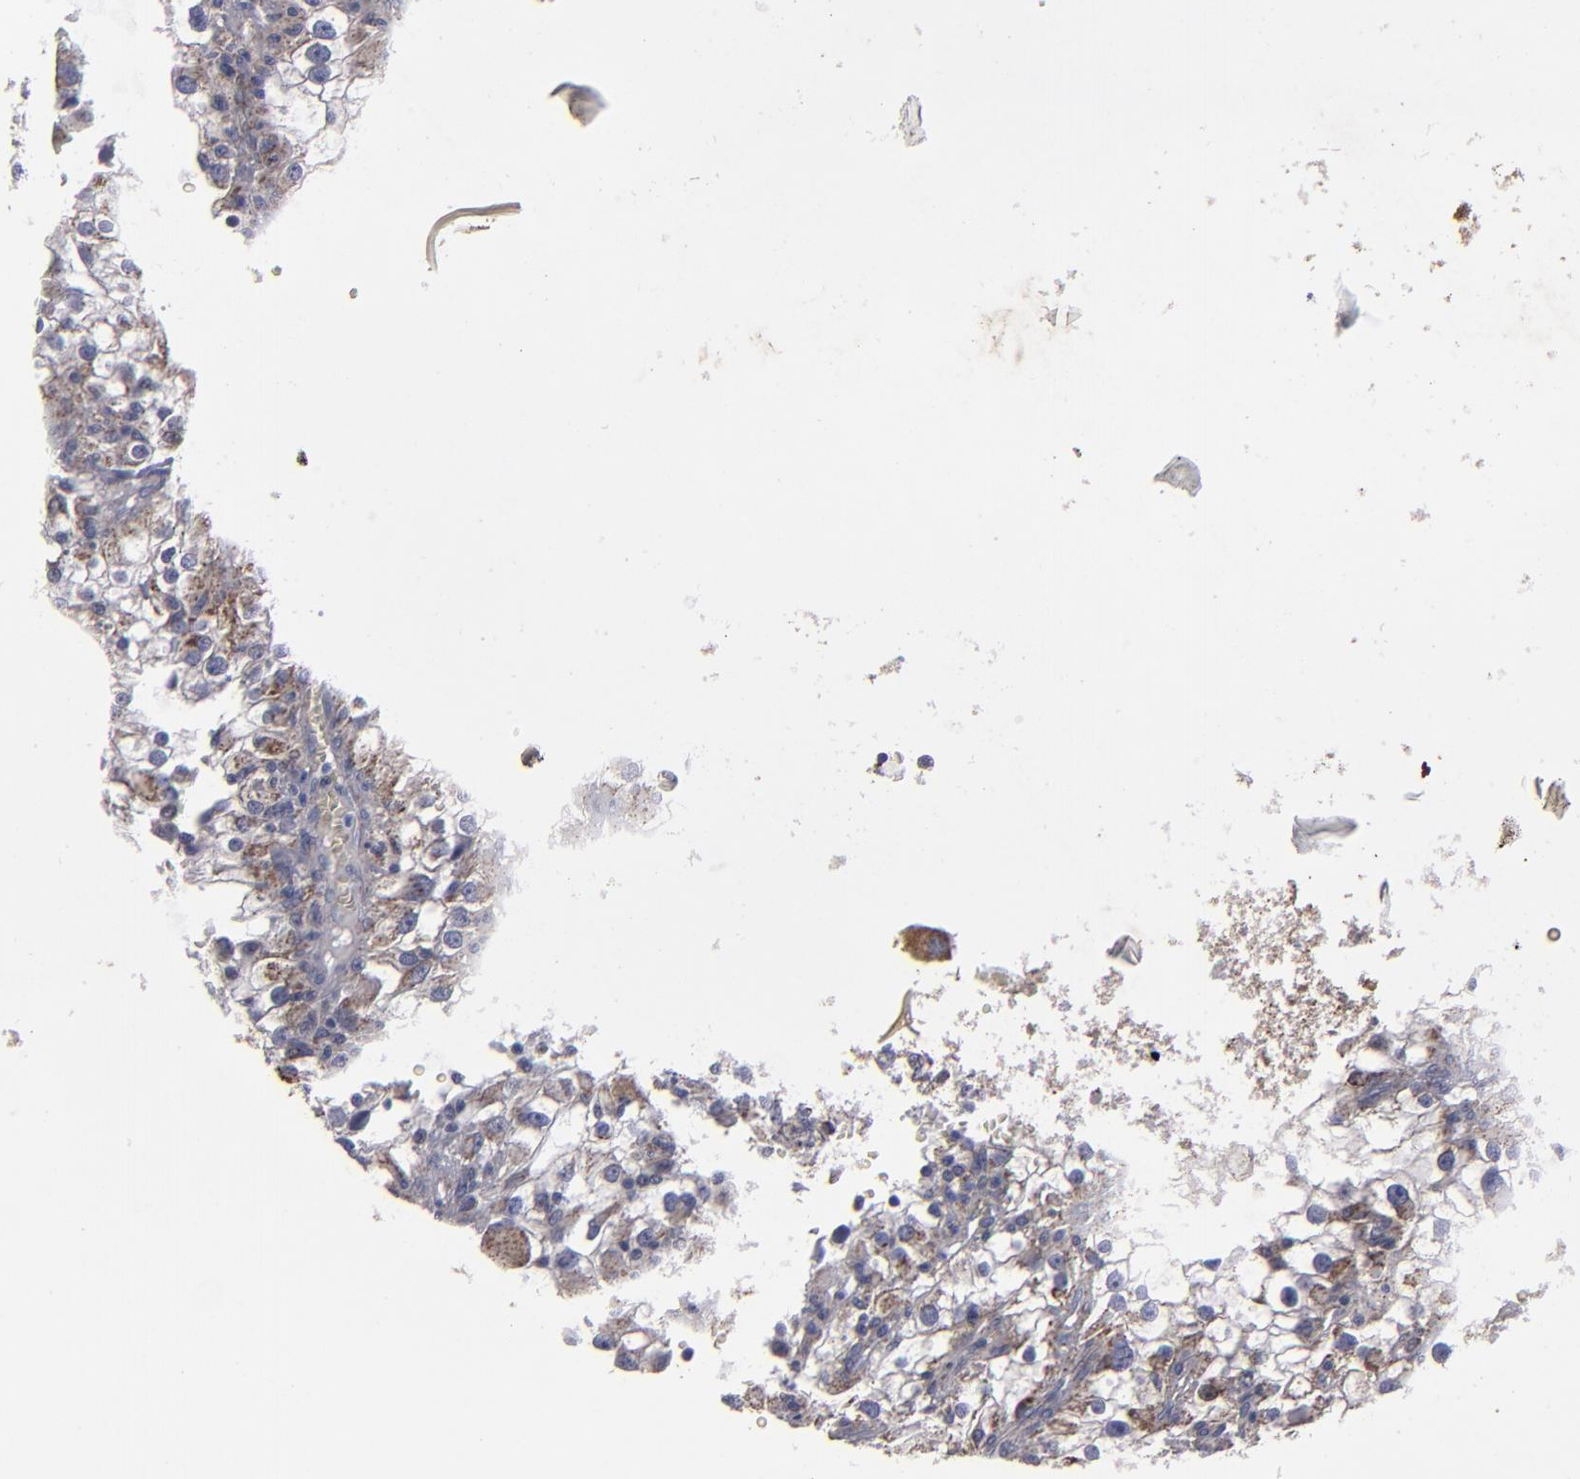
{"staining": {"intensity": "moderate", "quantity": "25%-75%", "location": "cytoplasmic/membranous"}, "tissue": "renal cancer", "cell_type": "Tumor cells", "image_type": "cancer", "snomed": [{"axis": "morphology", "description": "Adenocarcinoma, NOS"}, {"axis": "topography", "description": "Kidney"}], "caption": "Immunohistochemical staining of human renal cancer (adenocarcinoma) reveals moderate cytoplasmic/membranous protein staining in about 25%-75% of tumor cells.", "gene": "MYOM2", "patient": {"sex": "female", "age": 52}}